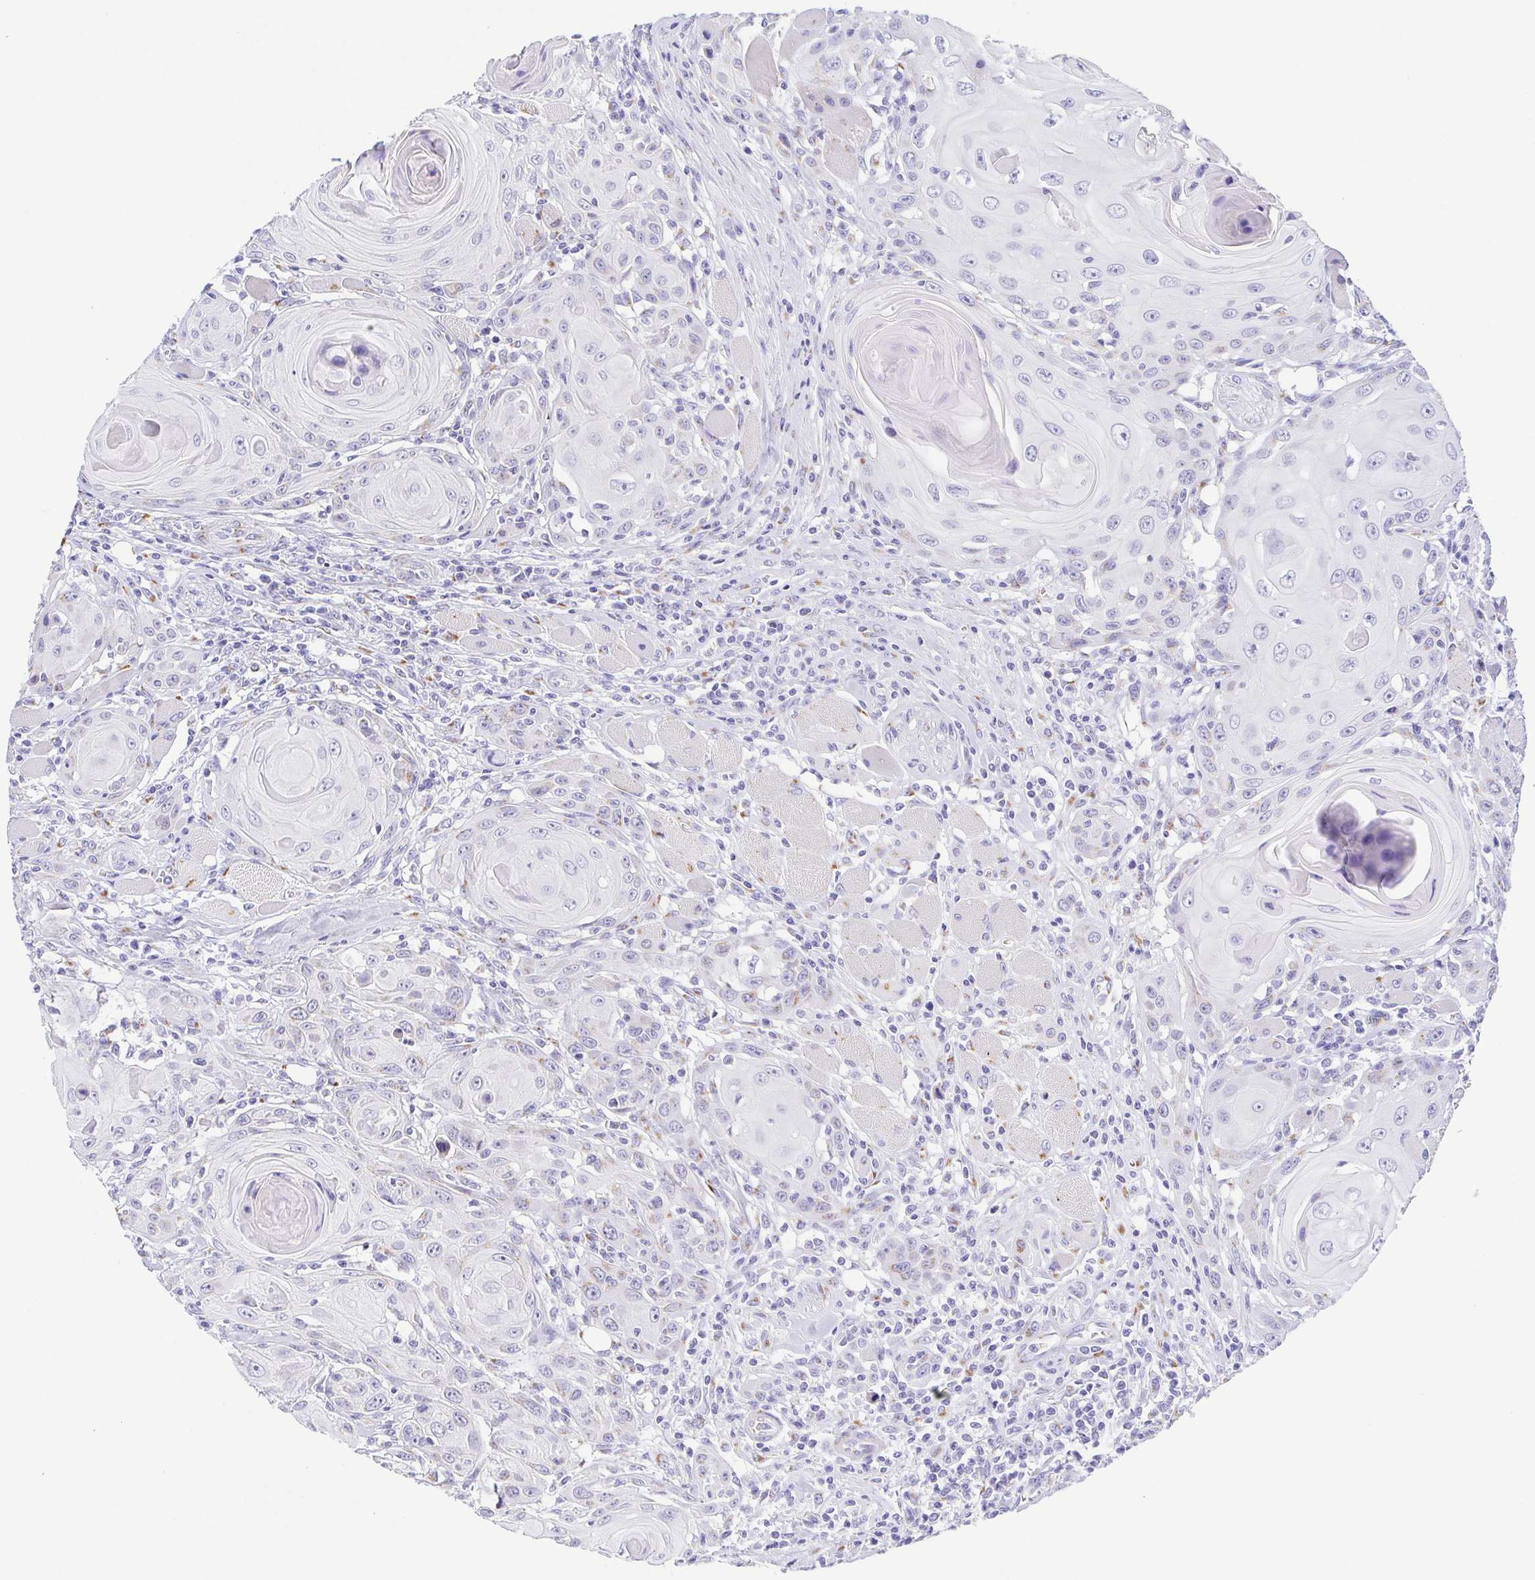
{"staining": {"intensity": "negative", "quantity": "none", "location": "none"}, "tissue": "head and neck cancer", "cell_type": "Tumor cells", "image_type": "cancer", "snomed": [{"axis": "morphology", "description": "Squamous cell carcinoma, NOS"}, {"axis": "topography", "description": "Head-Neck"}], "caption": "IHC histopathology image of neoplastic tissue: head and neck cancer stained with DAB displays no significant protein positivity in tumor cells. Brightfield microscopy of immunohistochemistry stained with DAB (3,3'-diaminobenzidine) (brown) and hematoxylin (blue), captured at high magnification.", "gene": "SULT1B1", "patient": {"sex": "female", "age": 80}}